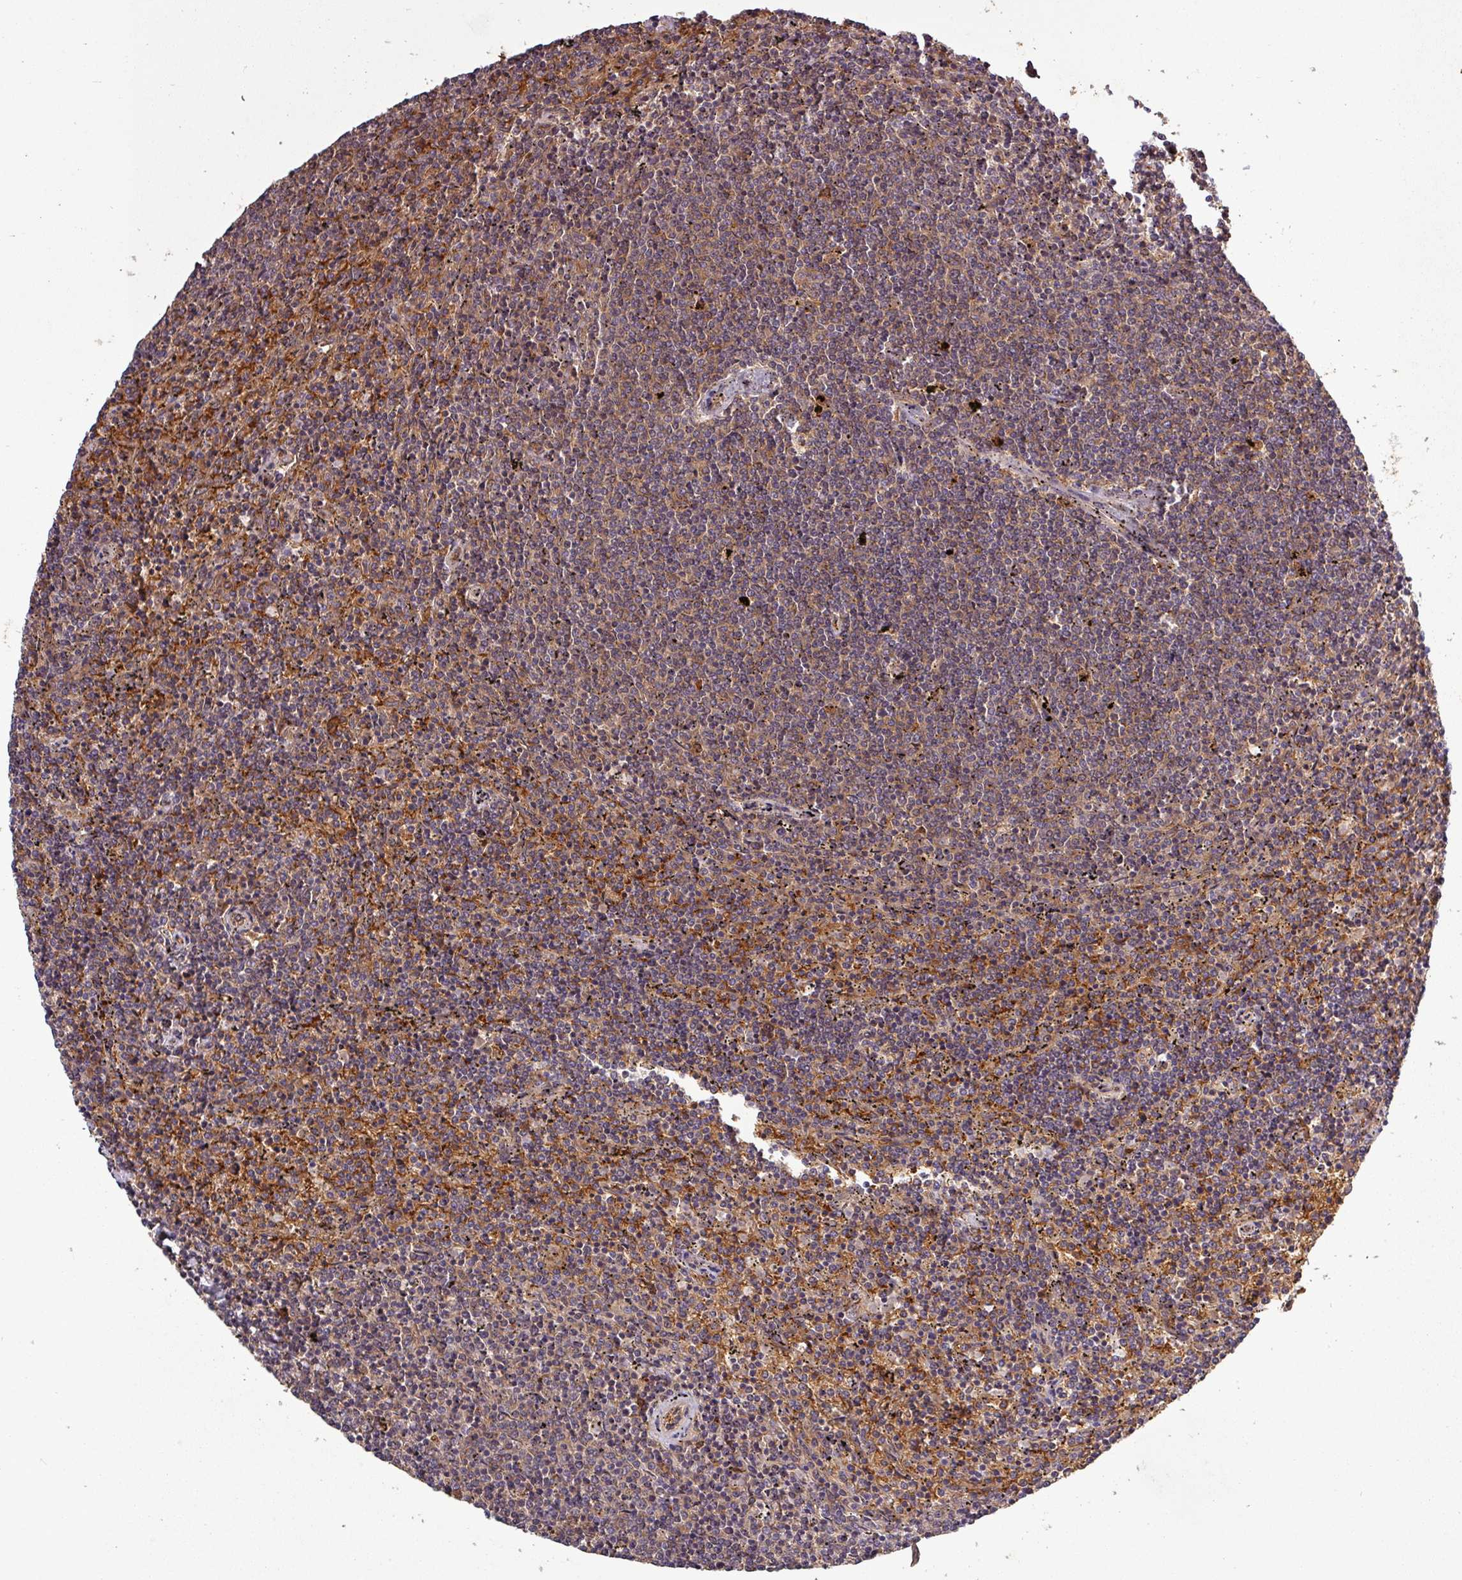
{"staining": {"intensity": "weak", "quantity": "25%-75%", "location": "cytoplasmic/membranous"}, "tissue": "lymphoma", "cell_type": "Tumor cells", "image_type": "cancer", "snomed": [{"axis": "morphology", "description": "Malignant lymphoma, non-Hodgkin's type, Low grade"}, {"axis": "topography", "description": "Spleen"}], "caption": "IHC of low-grade malignant lymphoma, non-Hodgkin's type exhibits low levels of weak cytoplasmic/membranous positivity in about 25%-75% of tumor cells.", "gene": "SIRPB2", "patient": {"sex": "female", "age": 50}}